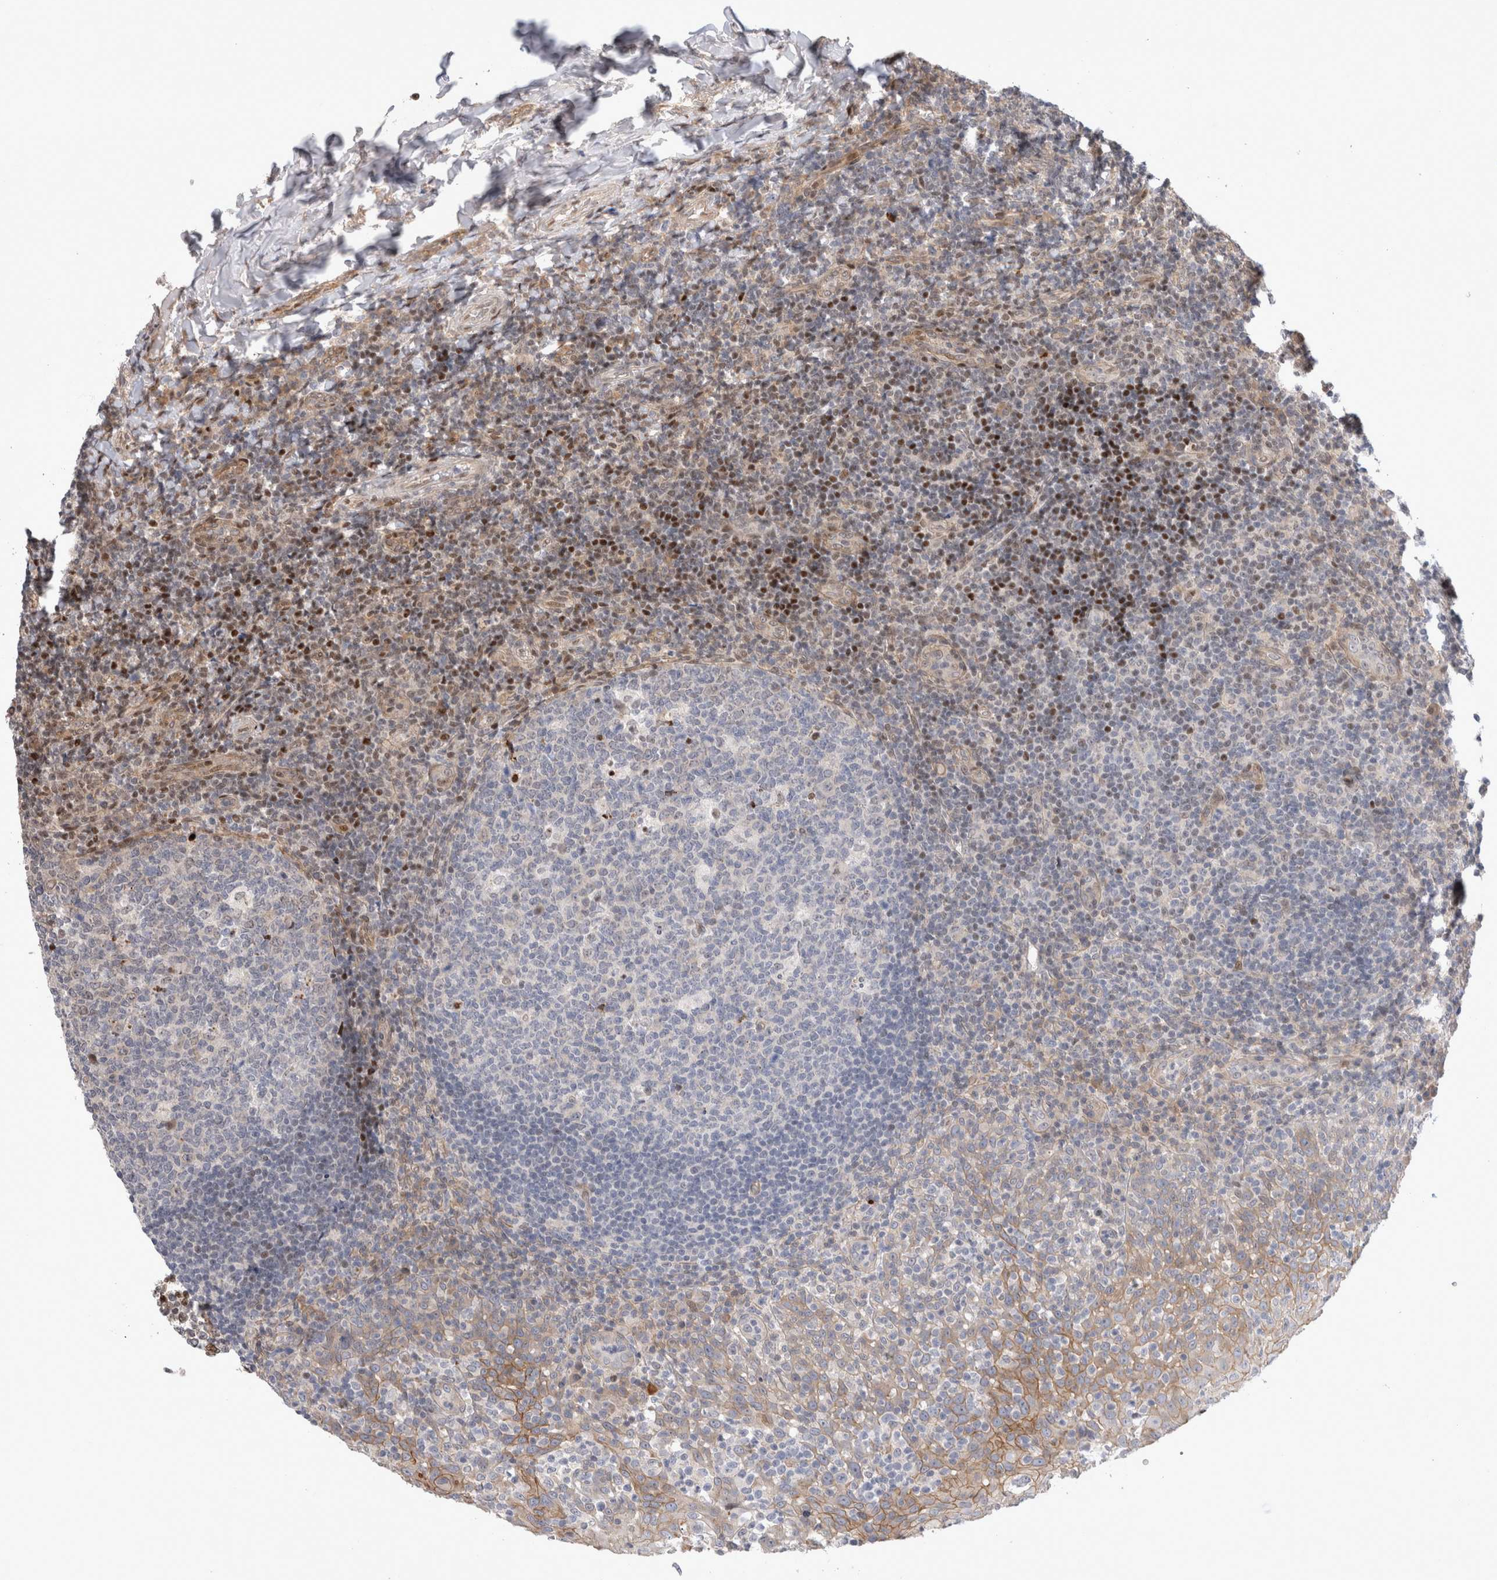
{"staining": {"intensity": "negative", "quantity": "none", "location": "none"}, "tissue": "tonsil", "cell_type": "Germinal center cells", "image_type": "normal", "snomed": [{"axis": "morphology", "description": "Normal tissue, NOS"}, {"axis": "topography", "description": "Tonsil"}], "caption": "DAB (3,3'-diaminobenzidine) immunohistochemical staining of unremarkable tonsil exhibits no significant positivity in germinal center cells. The staining was performed using DAB (3,3'-diaminobenzidine) to visualize the protein expression in brown, while the nuclei were stained in blue with hematoxylin (Magnification: 20x).", "gene": "TCF4", "patient": {"sex": "female", "age": 19}}